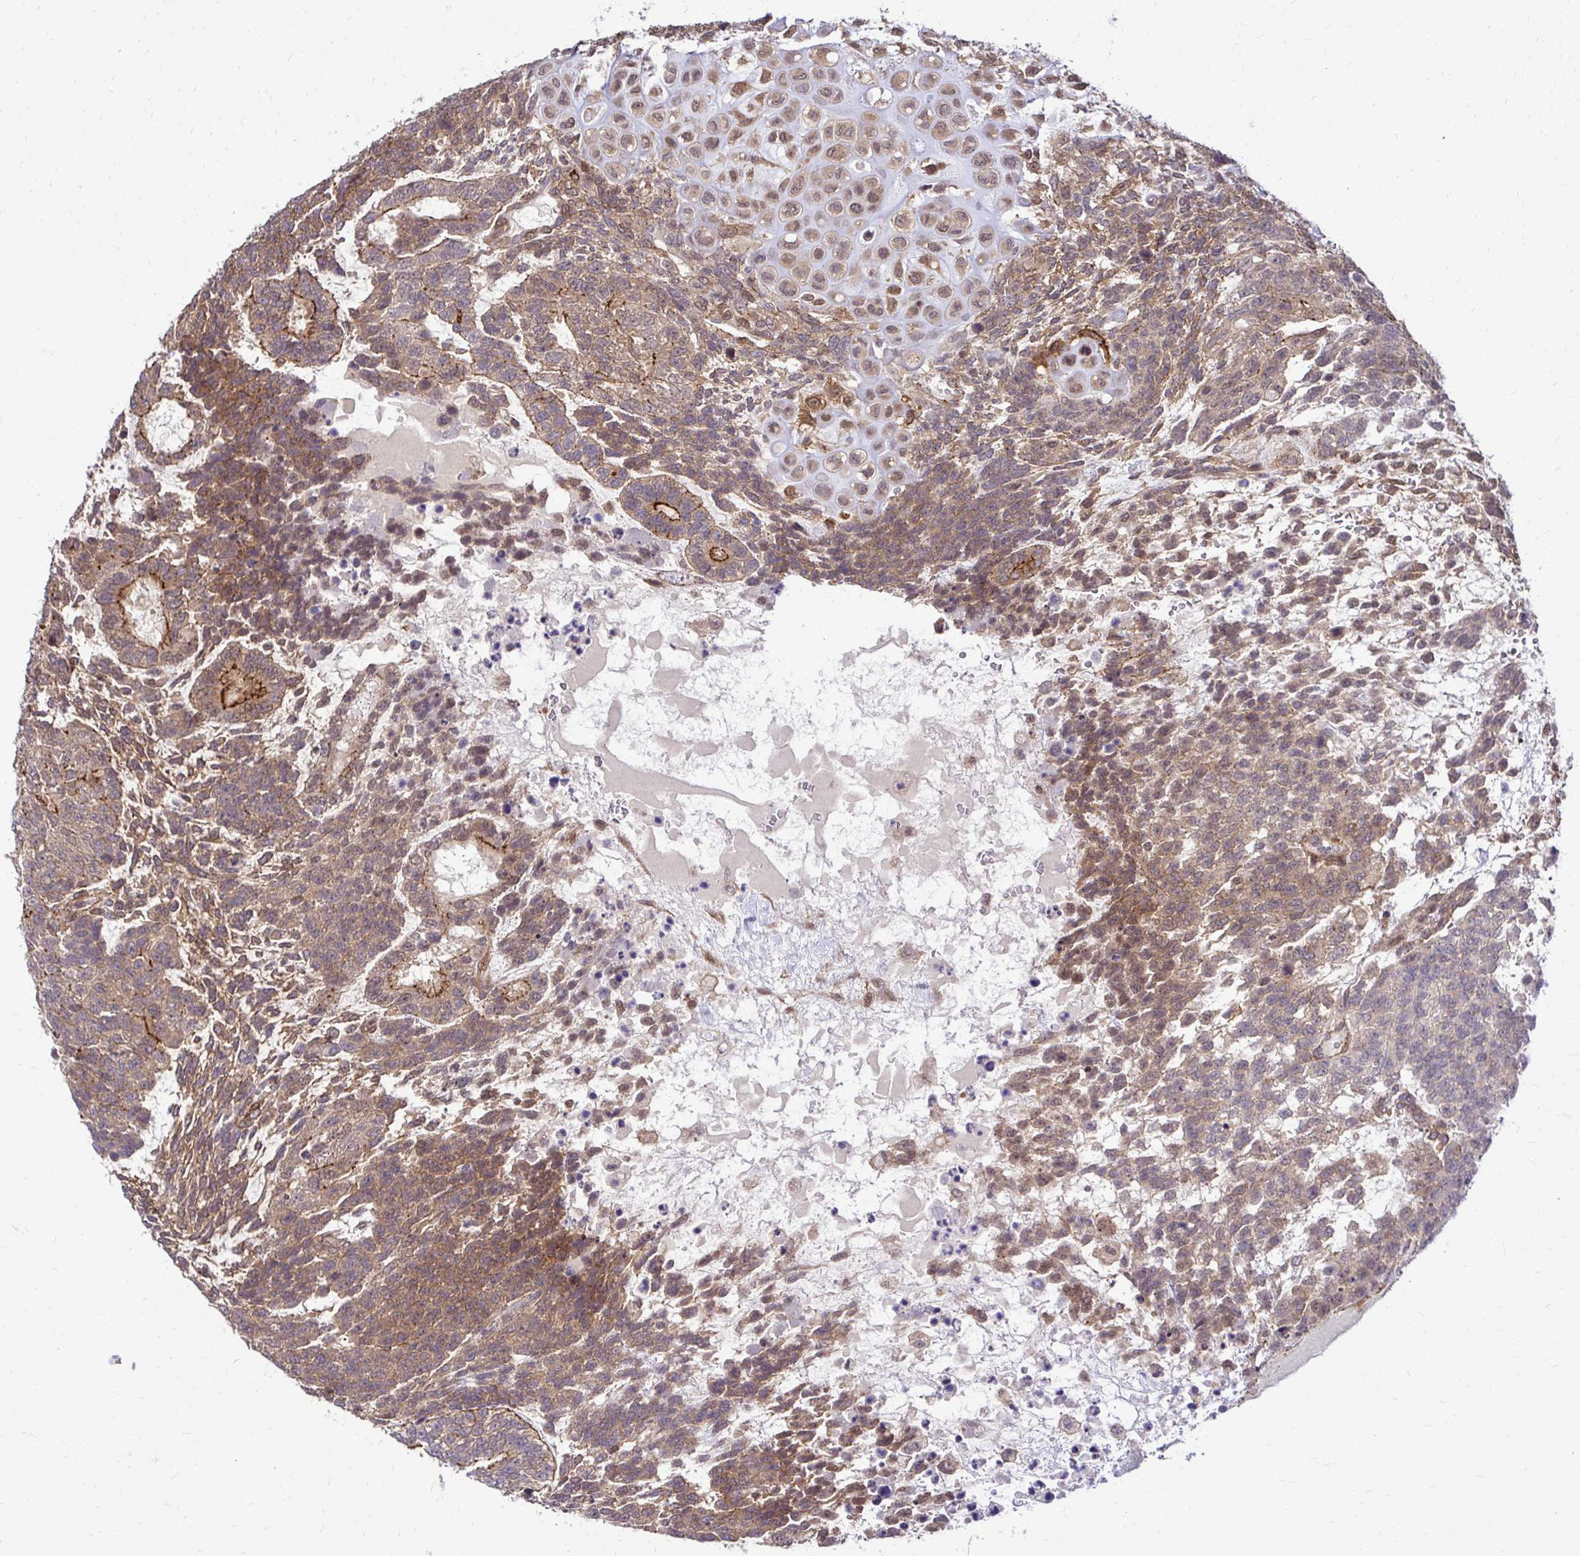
{"staining": {"intensity": "moderate", "quantity": ">75%", "location": "cytoplasmic/membranous"}, "tissue": "testis cancer", "cell_type": "Tumor cells", "image_type": "cancer", "snomed": [{"axis": "morphology", "description": "Carcinoma, Embryonal, NOS"}, {"axis": "topography", "description": "Testis"}], "caption": "An image showing moderate cytoplasmic/membranous staining in about >75% of tumor cells in testis cancer (embryonal carcinoma), as visualized by brown immunohistochemical staining.", "gene": "TRIP6", "patient": {"sex": "male", "age": 23}}